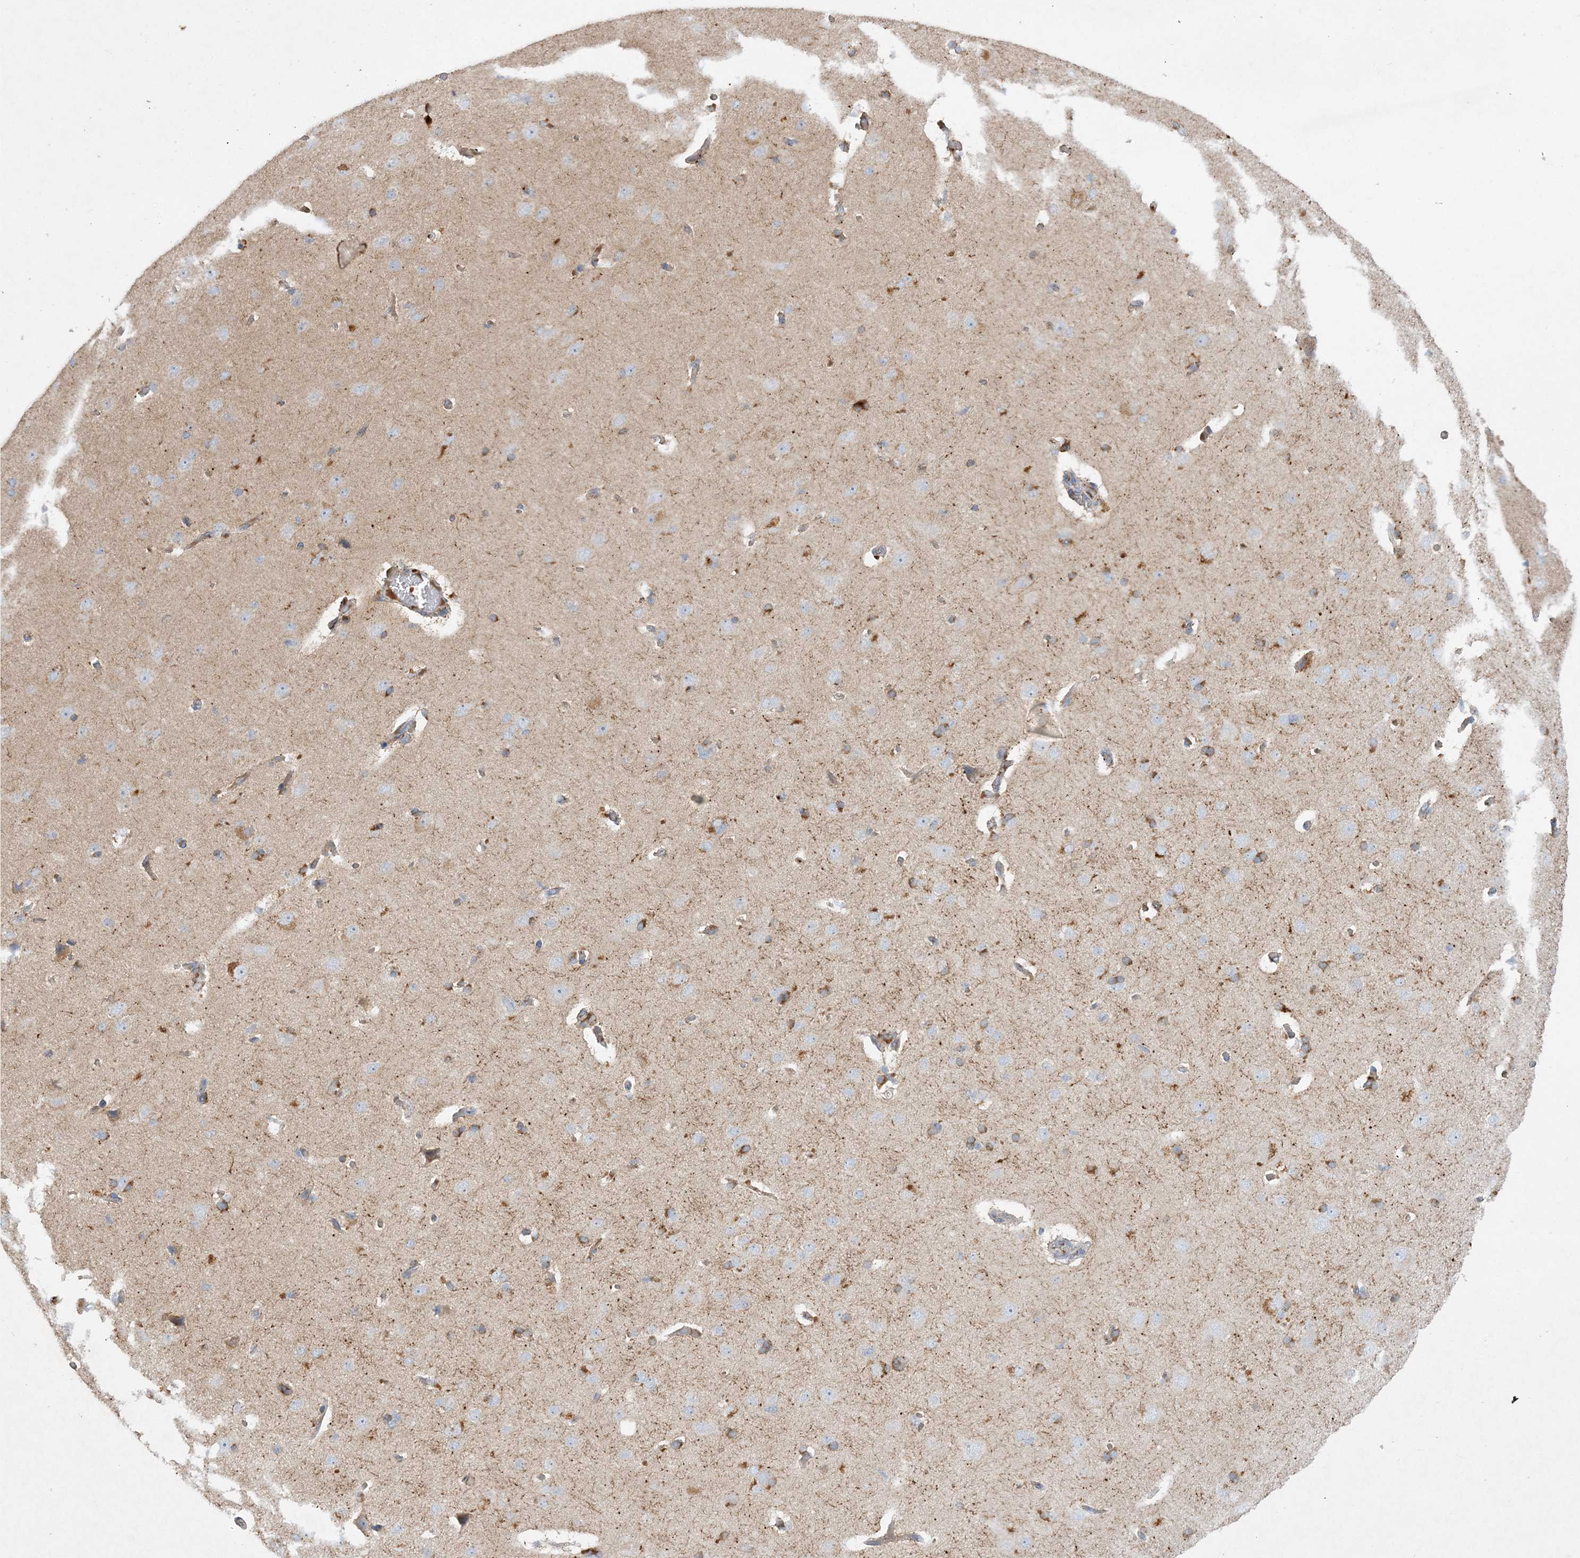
{"staining": {"intensity": "negative", "quantity": "none", "location": "none"}, "tissue": "cerebral cortex", "cell_type": "Endothelial cells", "image_type": "normal", "snomed": [{"axis": "morphology", "description": "Normal tissue, NOS"}, {"axis": "topography", "description": "Cerebral cortex"}], "caption": "Immunohistochemistry (IHC) image of benign cerebral cortex stained for a protein (brown), which reveals no positivity in endothelial cells.", "gene": "ADCK2", "patient": {"sex": "male", "age": 62}}